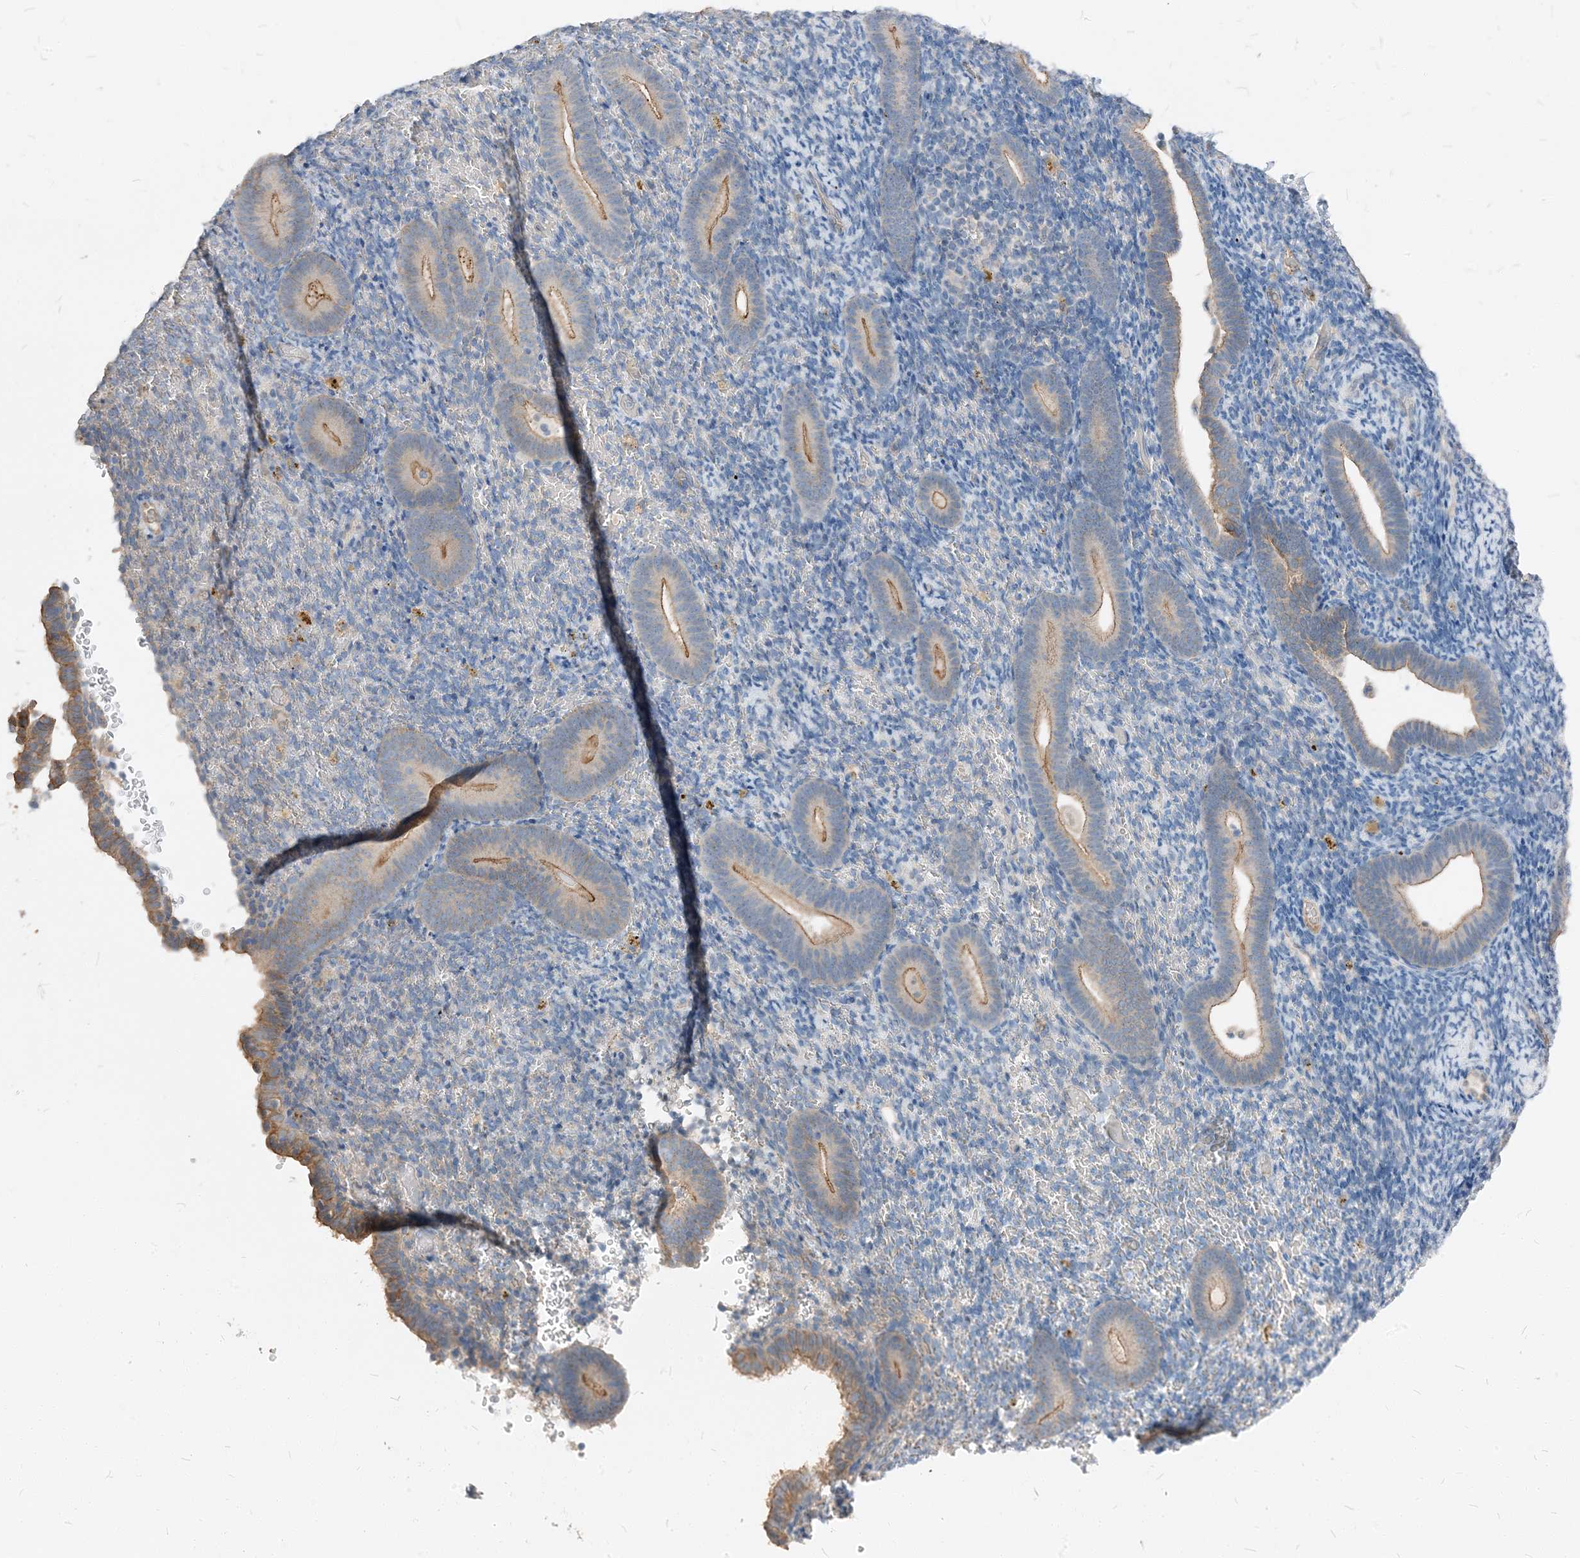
{"staining": {"intensity": "negative", "quantity": "none", "location": "none"}, "tissue": "endometrium", "cell_type": "Cells in endometrial stroma", "image_type": "normal", "snomed": [{"axis": "morphology", "description": "Normal tissue, NOS"}, {"axis": "topography", "description": "Endometrium"}], "caption": "Protein analysis of normal endometrium reveals no significant positivity in cells in endometrial stroma.", "gene": "NCOA7", "patient": {"sex": "female", "age": 51}}